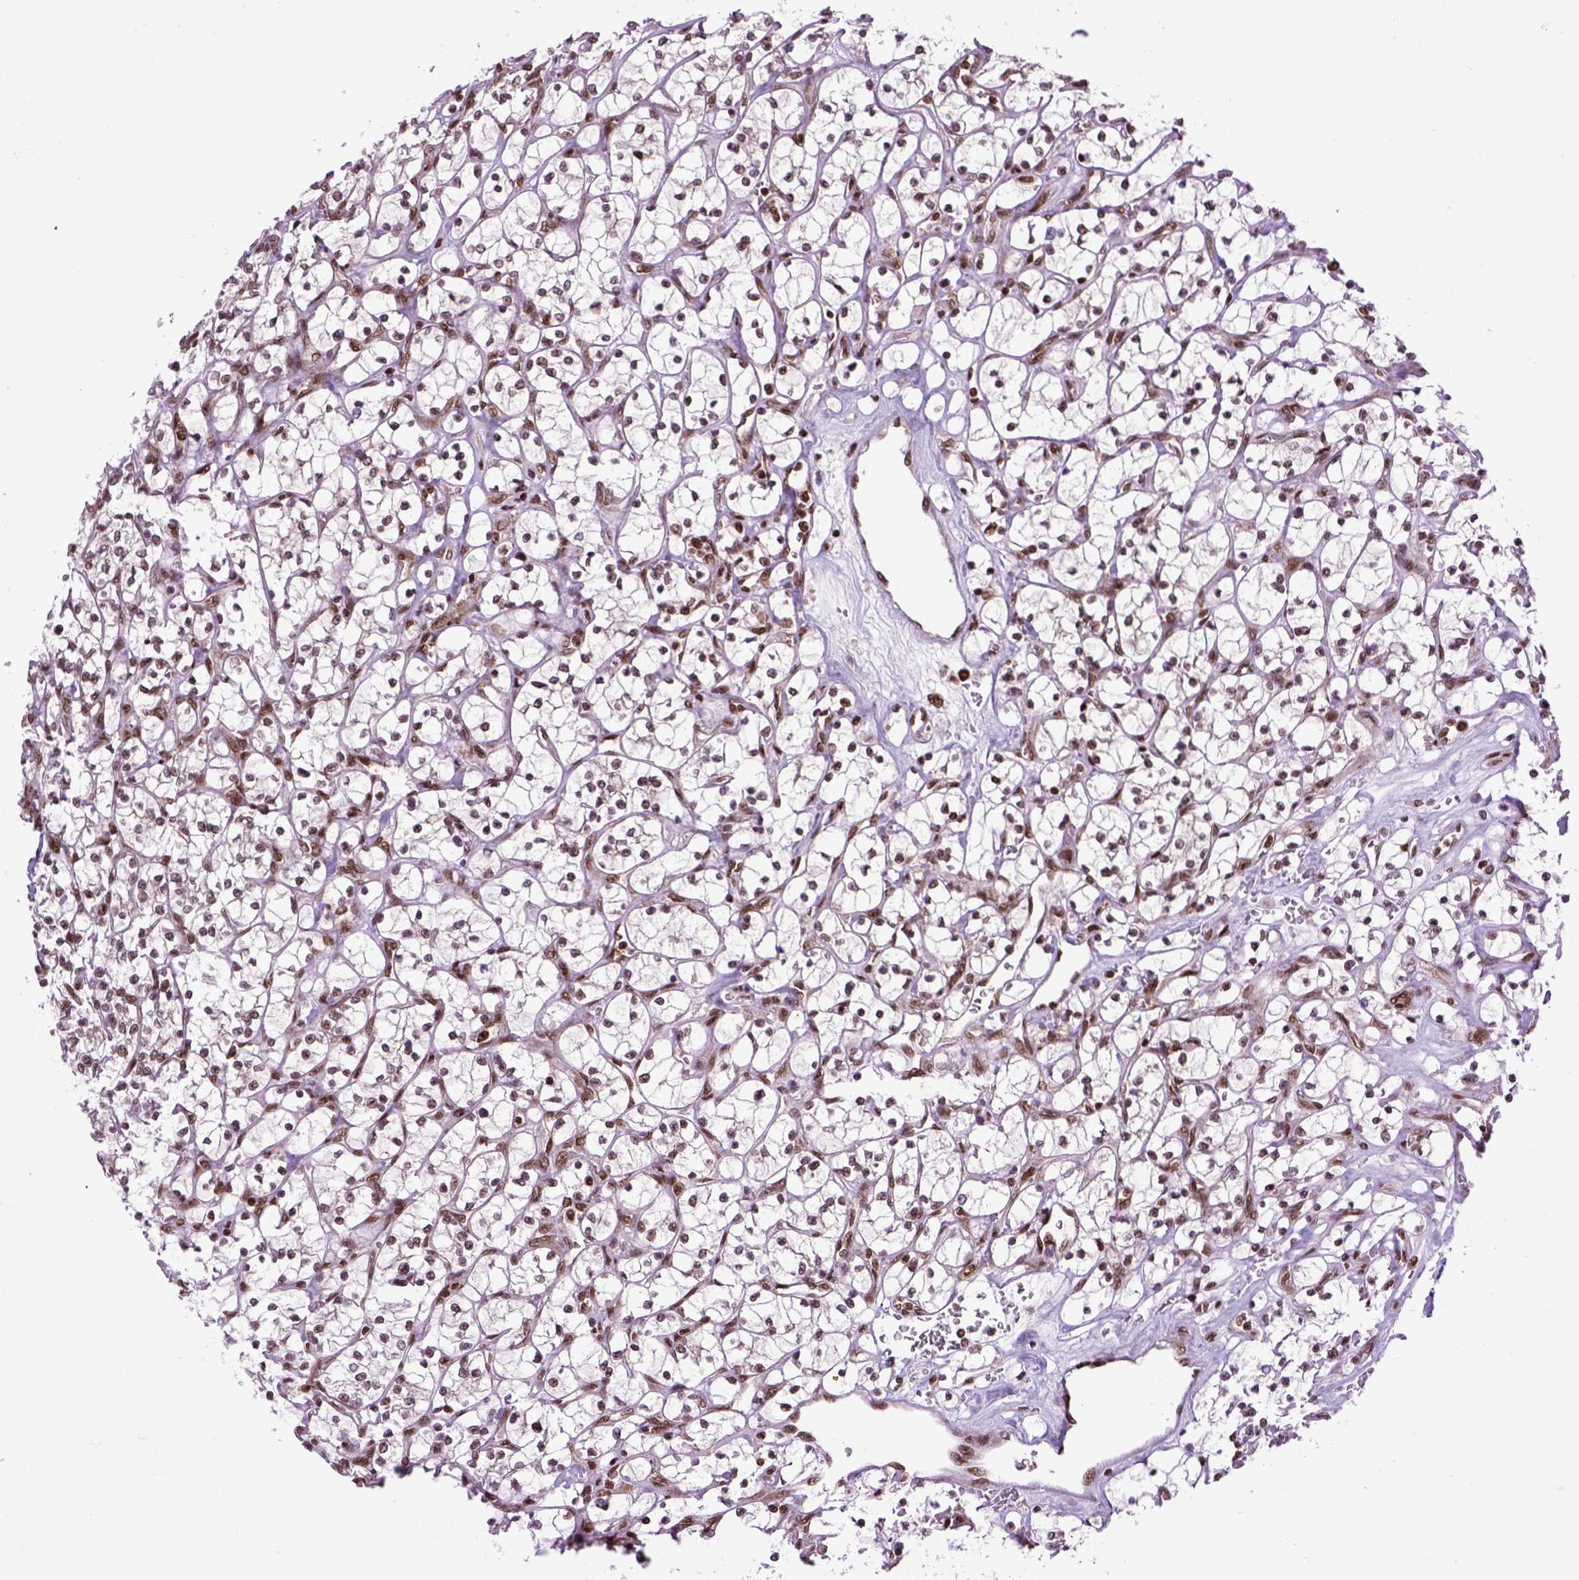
{"staining": {"intensity": "weak", "quantity": ">75%", "location": "nuclear"}, "tissue": "renal cancer", "cell_type": "Tumor cells", "image_type": "cancer", "snomed": [{"axis": "morphology", "description": "Adenocarcinoma, NOS"}, {"axis": "topography", "description": "Kidney"}], "caption": "Renal cancer (adenocarcinoma) stained for a protein (brown) demonstrates weak nuclear positive staining in about >75% of tumor cells.", "gene": "CELF1", "patient": {"sex": "female", "age": 64}}